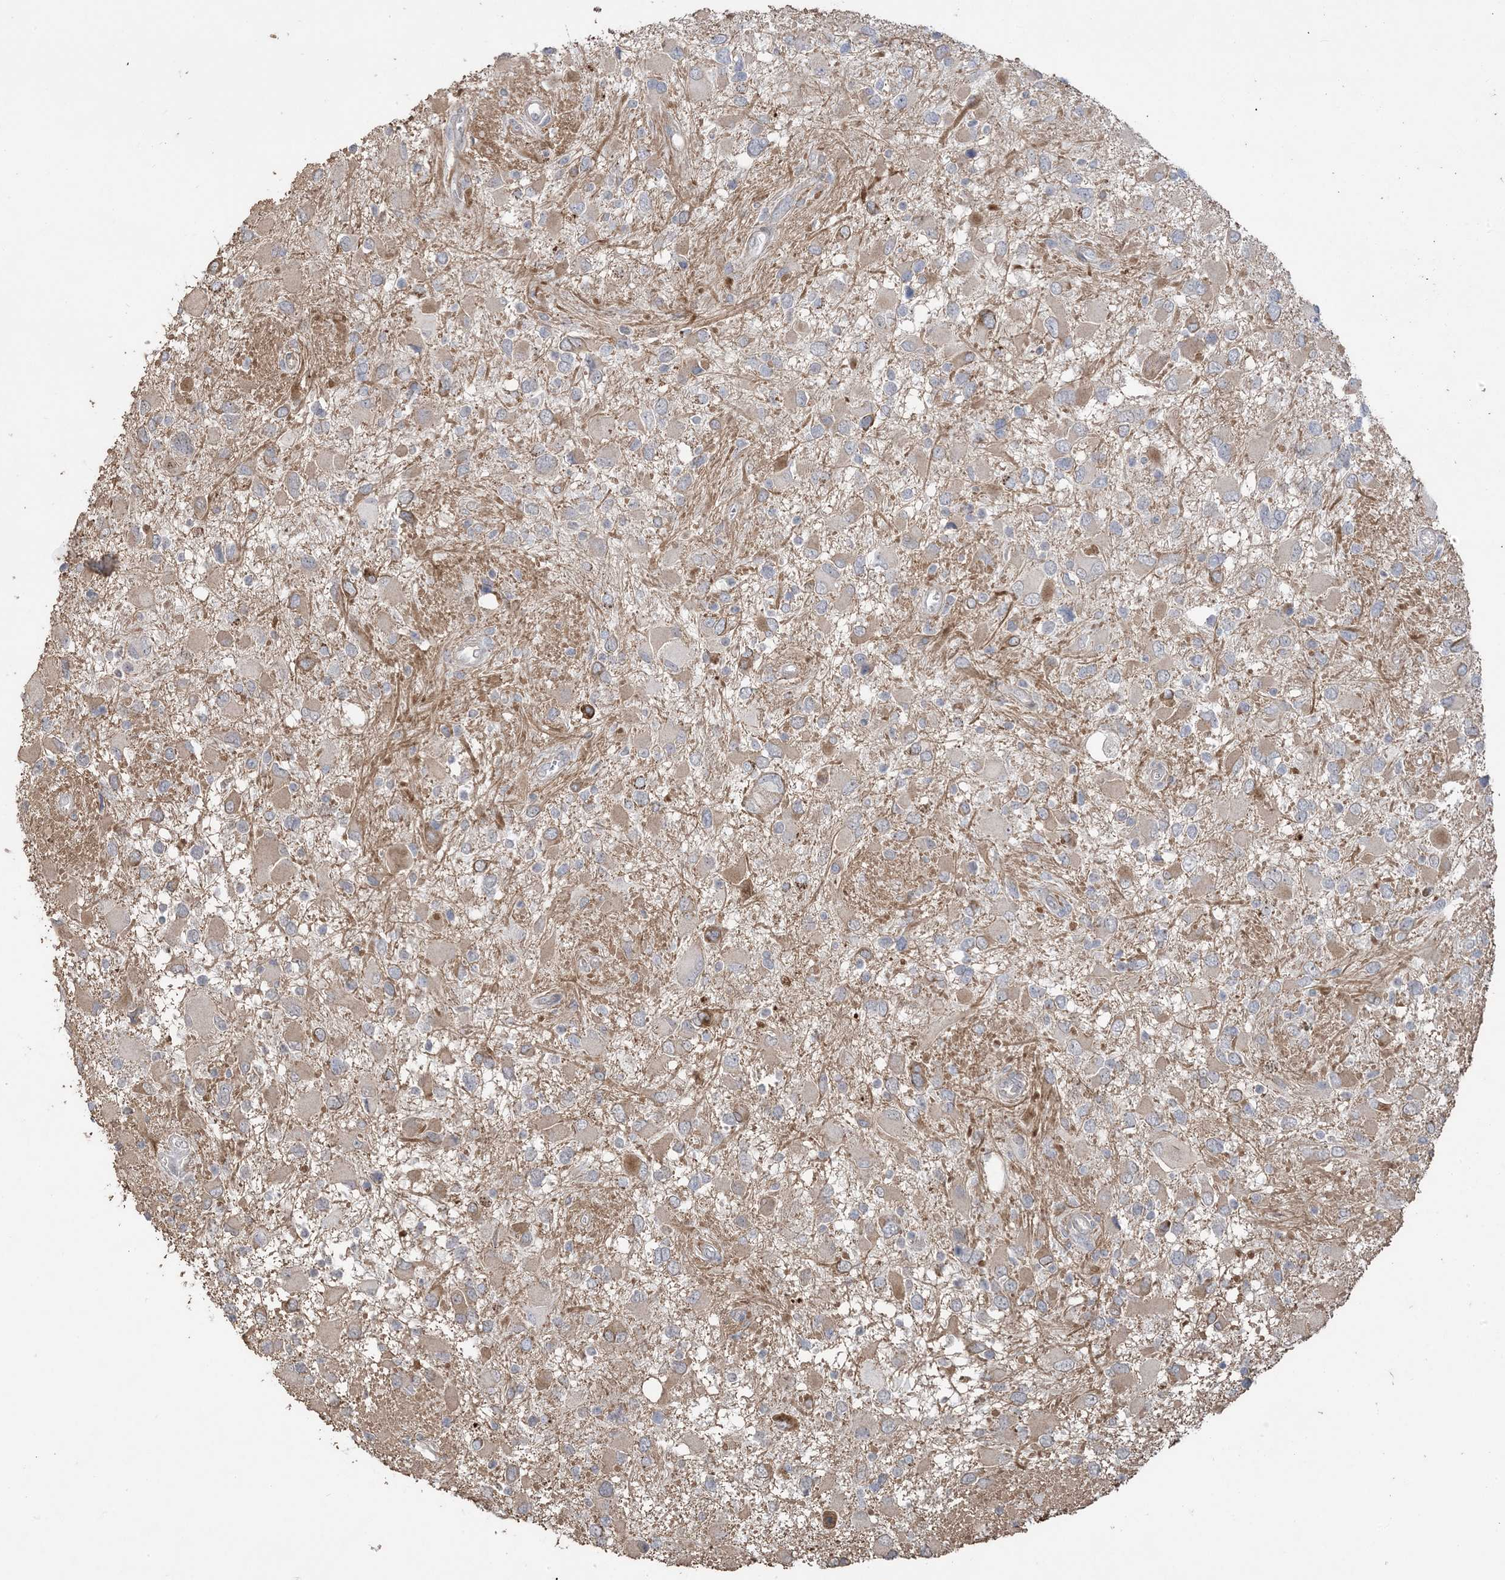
{"staining": {"intensity": "moderate", "quantity": "<25%", "location": "cytoplasmic/membranous"}, "tissue": "glioma", "cell_type": "Tumor cells", "image_type": "cancer", "snomed": [{"axis": "morphology", "description": "Glioma, malignant, High grade"}, {"axis": "topography", "description": "Brain"}], "caption": "Brown immunohistochemical staining in malignant high-grade glioma displays moderate cytoplasmic/membranous positivity in about <25% of tumor cells.", "gene": "XRN1", "patient": {"sex": "male", "age": 53}}